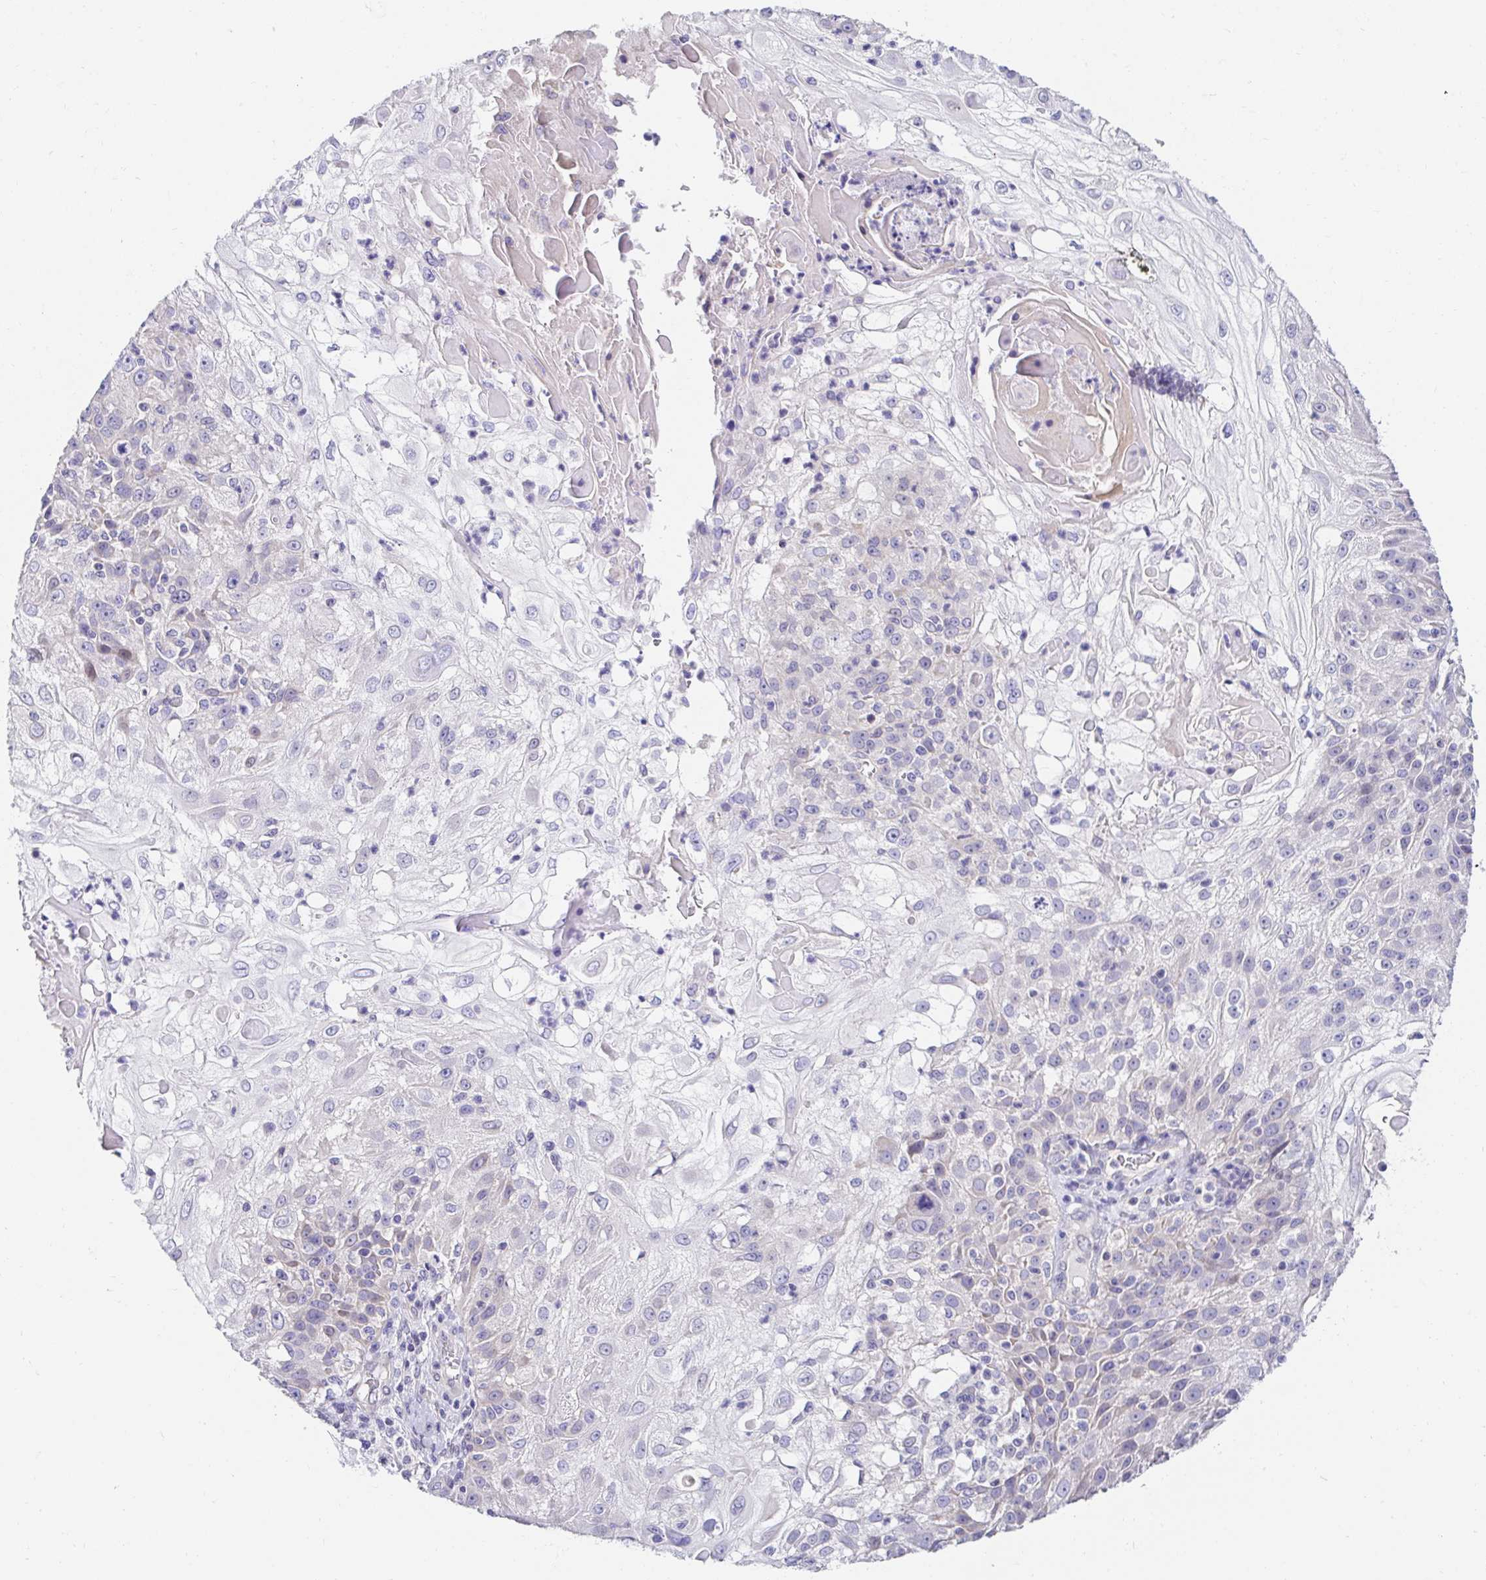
{"staining": {"intensity": "negative", "quantity": "none", "location": "none"}, "tissue": "skin cancer", "cell_type": "Tumor cells", "image_type": "cancer", "snomed": [{"axis": "morphology", "description": "Normal tissue, NOS"}, {"axis": "morphology", "description": "Squamous cell carcinoma, NOS"}, {"axis": "topography", "description": "Skin"}], "caption": "High power microscopy photomicrograph of an immunohistochemistry photomicrograph of skin cancer (squamous cell carcinoma), revealing no significant positivity in tumor cells.", "gene": "AKAP14", "patient": {"sex": "female", "age": 83}}